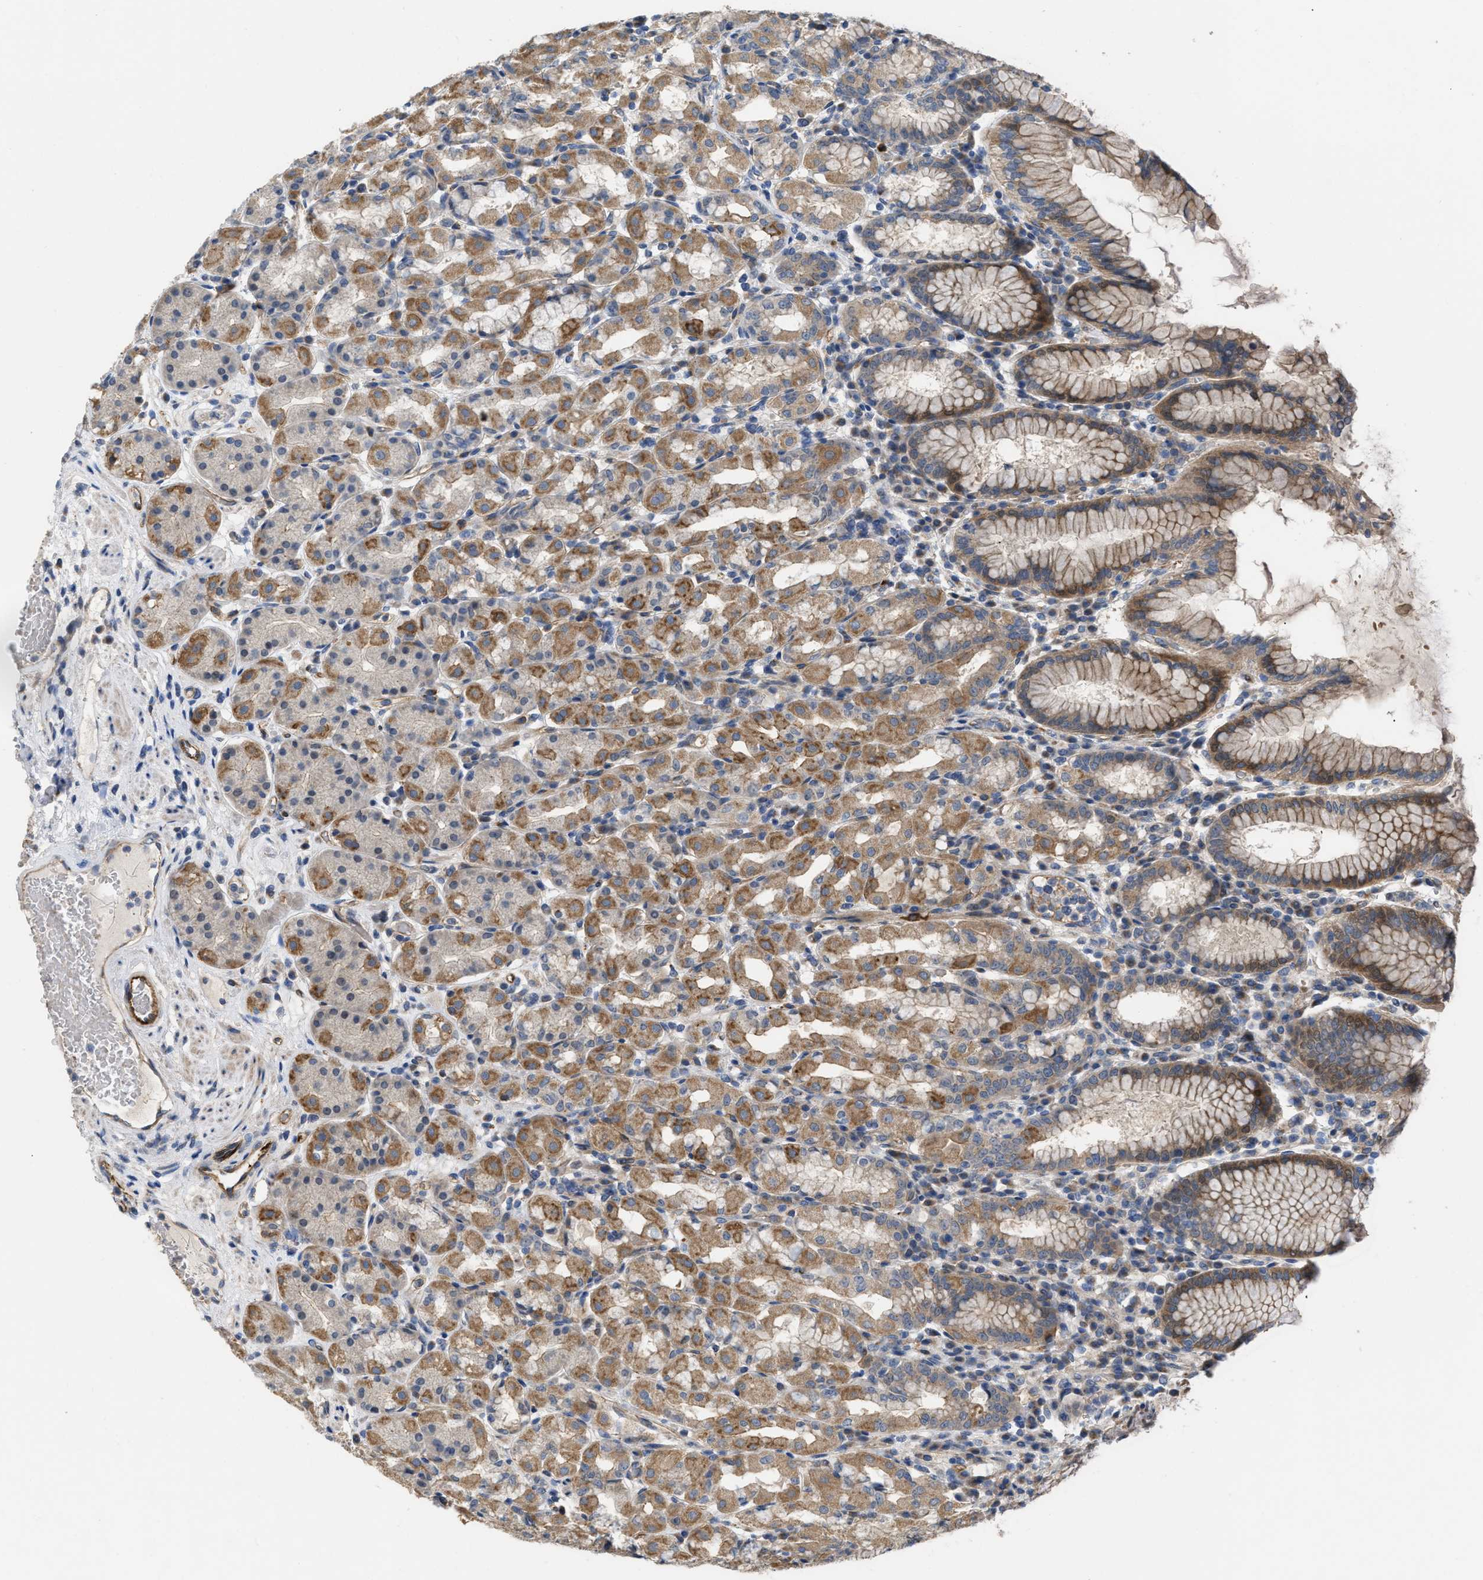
{"staining": {"intensity": "moderate", "quantity": "25%-75%", "location": "cytoplasmic/membranous"}, "tissue": "stomach", "cell_type": "Glandular cells", "image_type": "normal", "snomed": [{"axis": "morphology", "description": "Normal tissue, NOS"}, {"axis": "topography", "description": "Stomach"}, {"axis": "topography", "description": "Stomach, lower"}], "caption": "Immunohistochemistry (IHC) micrograph of normal stomach: human stomach stained using immunohistochemistry displays medium levels of moderate protein expression localized specifically in the cytoplasmic/membranous of glandular cells, appearing as a cytoplasmic/membranous brown color.", "gene": "SLC4A11", "patient": {"sex": "female", "age": 56}}